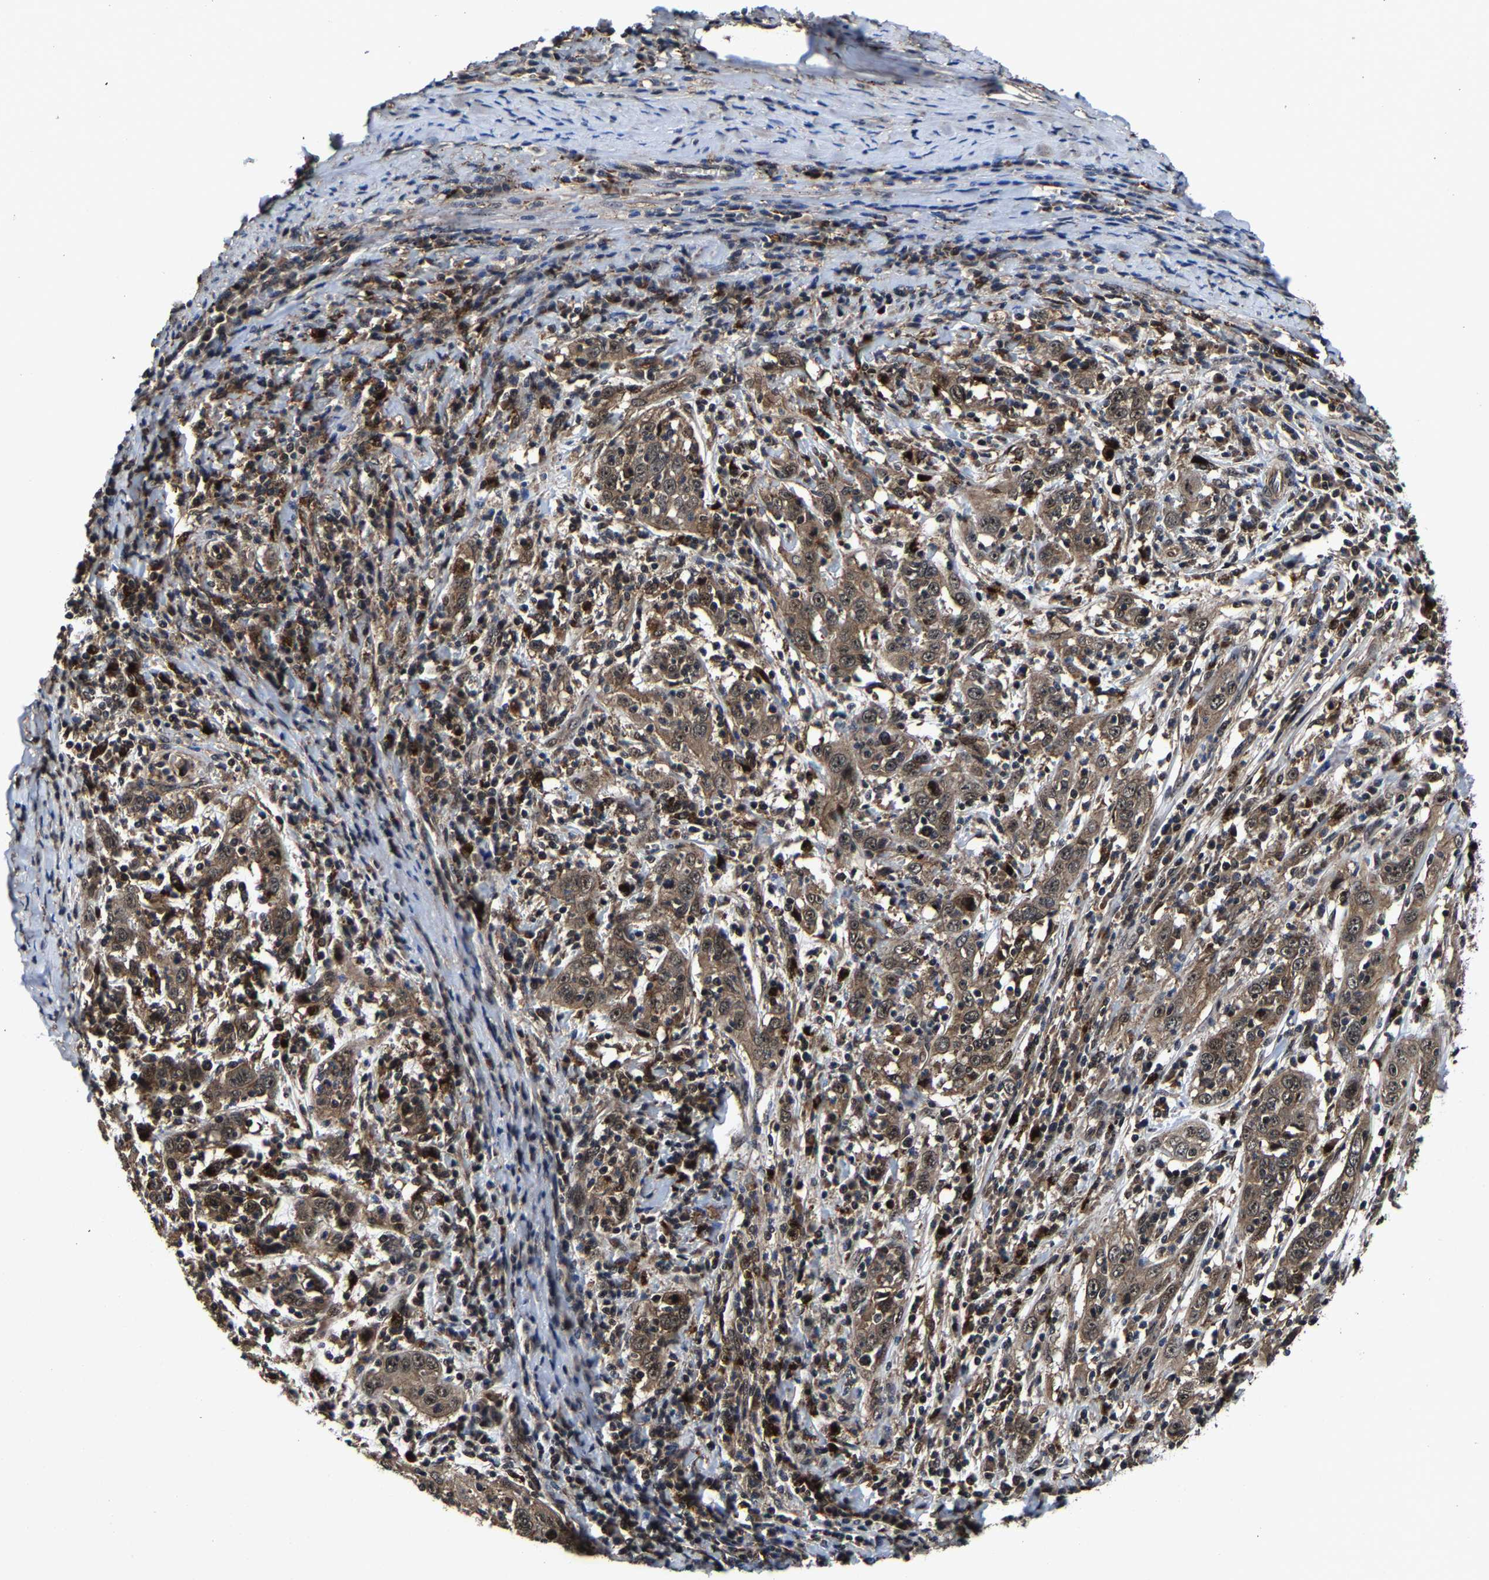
{"staining": {"intensity": "moderate", "quantity": ">75%", "location": "cytoplasmic/membranous,nuclear"}, "tissue": "cervical cancer", "cell_type": "Tumor cells", "image_type": "cancer", "snomed": [{"axis": "morphology", "description": "Squamous cell carcinoma, NOS"}, {"axis": "topography", "description": "Cervix"}], "caption": "Protein expression analysis of cervical cancer (squamous cell carcinoma) reveals moderate cytoplasmic/membranous and nuclear positivity in approximately >75% of tumor cells.", "gene": "ZCCHC7", "patient": {"sex": "female", "age": 46}}